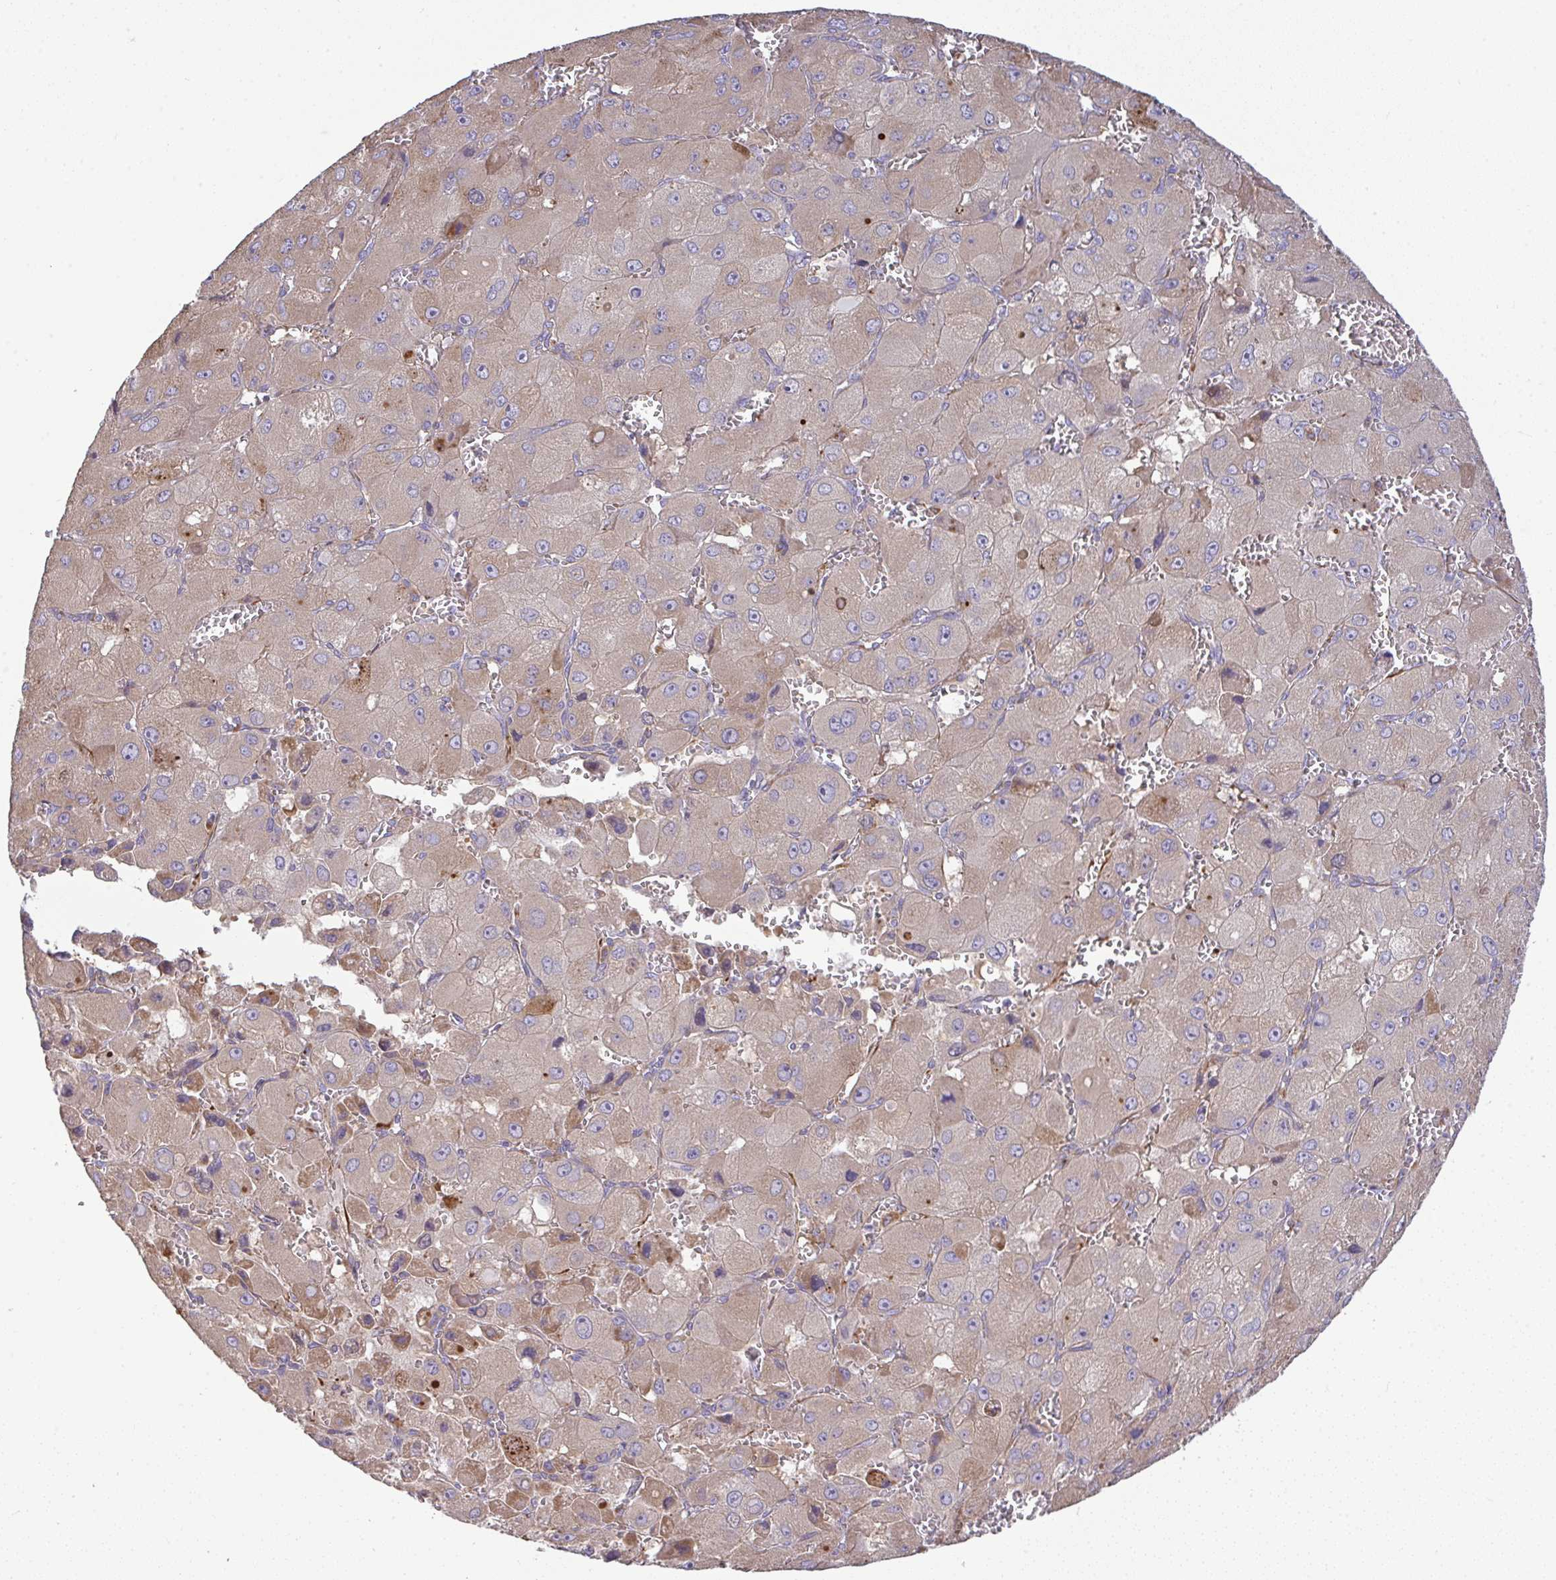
{"staining": {"intensity": "weak", "quantity": "<25%", "location": "cytoplasmic/membranous"}, "tissue": "liver cancer", "cell_type": "Tumor cells", "image_type": "cancer", "snomed": [{"axis": "morphology", "description": "Carcinoma, Hepatocellular, NOS"}, {"axis": "topography", "description": "Liver"}], "caption": "The image shows no staining of tumor cells in liver cancer.", "gene": "GRID2", "patient": {"sex": "male", "age": 27}}